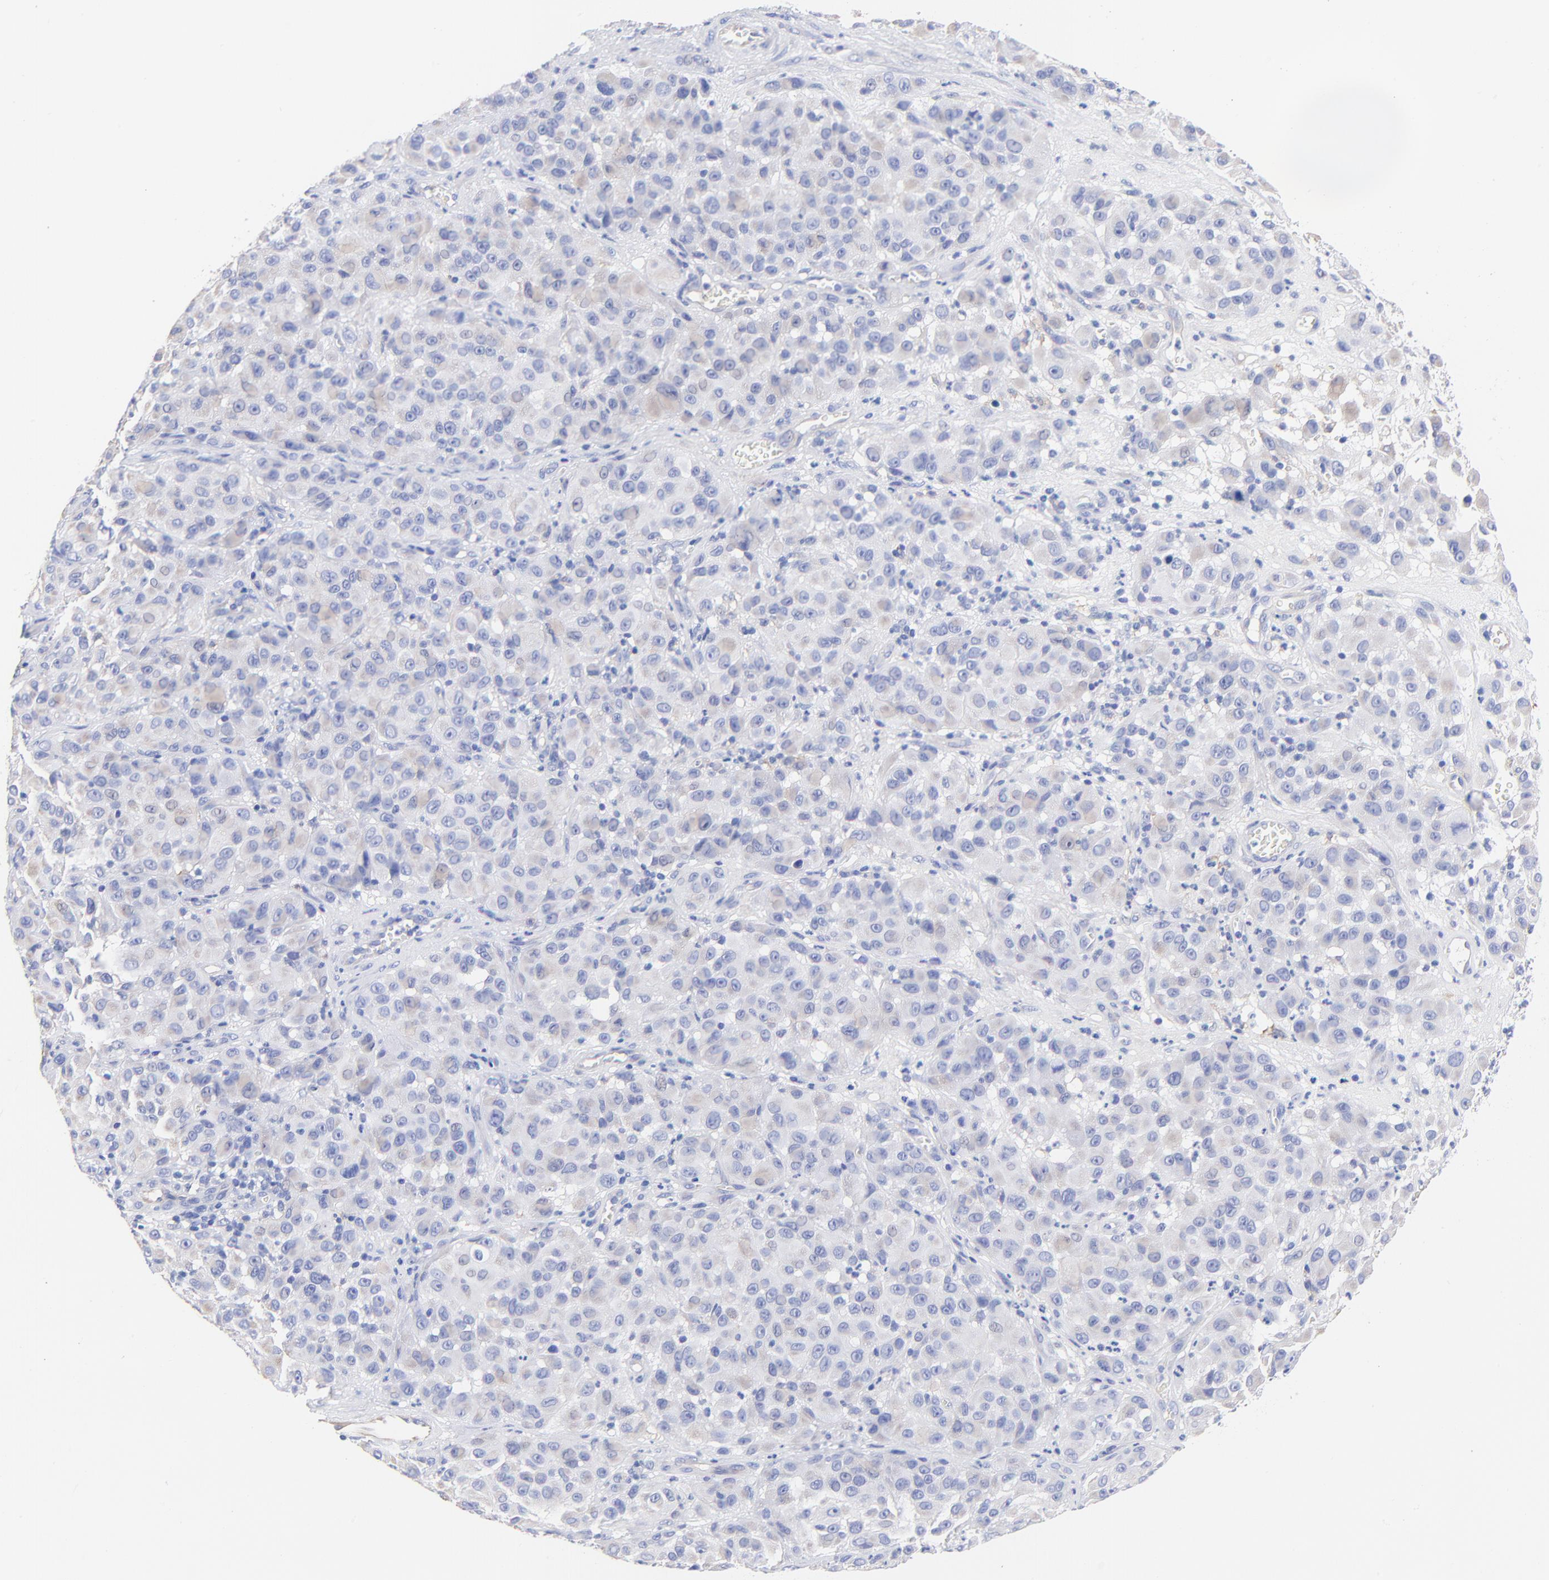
{"staining": {"intensity": "negative", "quantity": "none", "location": "none"}, "tissue": "melanoma", "cell_type": "Tumor cells", "image_type": "cancer", "snomed": [{"axis": "morphology", "description": "Malignant melanoma, NOS"}, {"axis": "topography", "description": "Skin"}], "caption": "Tumor cells are negative for brown protein staining in malignant melanoma. (IHC, brightfield microscopy, high magnification).", "gene": "SLC44A2", "patient": {"sex": "female", "age": 21}}